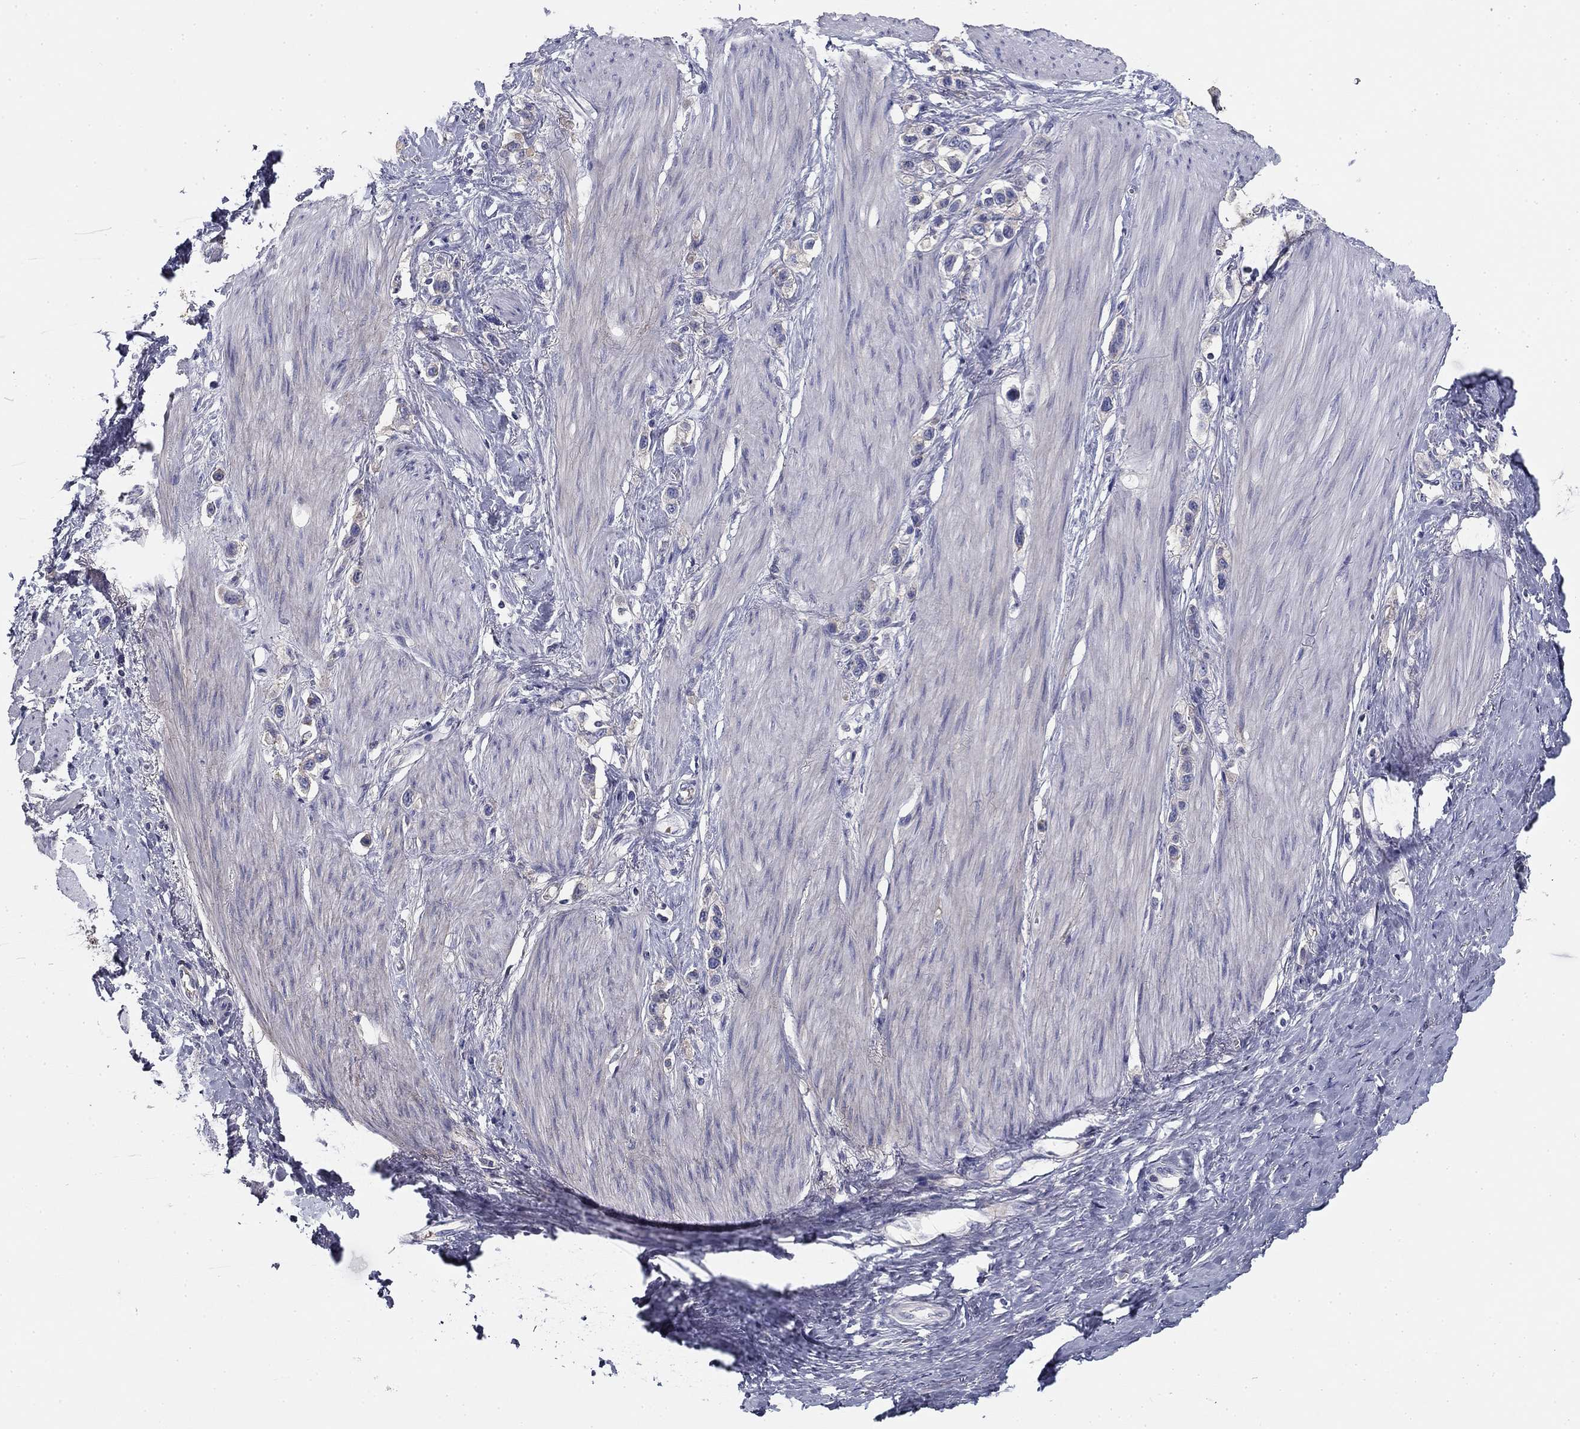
{"staining": {"intensity": "negative", "quantity": "none", "location": "none"}, "tissue": "stomach cancer", "cell_type": "Tumor cells", "image_type": "cancer", "snomed": [{"axis": "morphology", "description": "Normal tissue, NOS"}, {"axis": "morphology", "description": "Adenocarcinoma, NOS"}, {"axis": "morphology", "description": "Adenocarcinoma, High grade"}, {"axis": "topography", "description": "Stomach, upper"}, {"axis": "topography", "description": "Stomach"}], "caption": "This is an immunohistochemistry image of human stomach adenocarcinoma. There is no expression in tumor cells.", "gene": "CPLX4", "patient": {"sex": "female", "age": 65}}